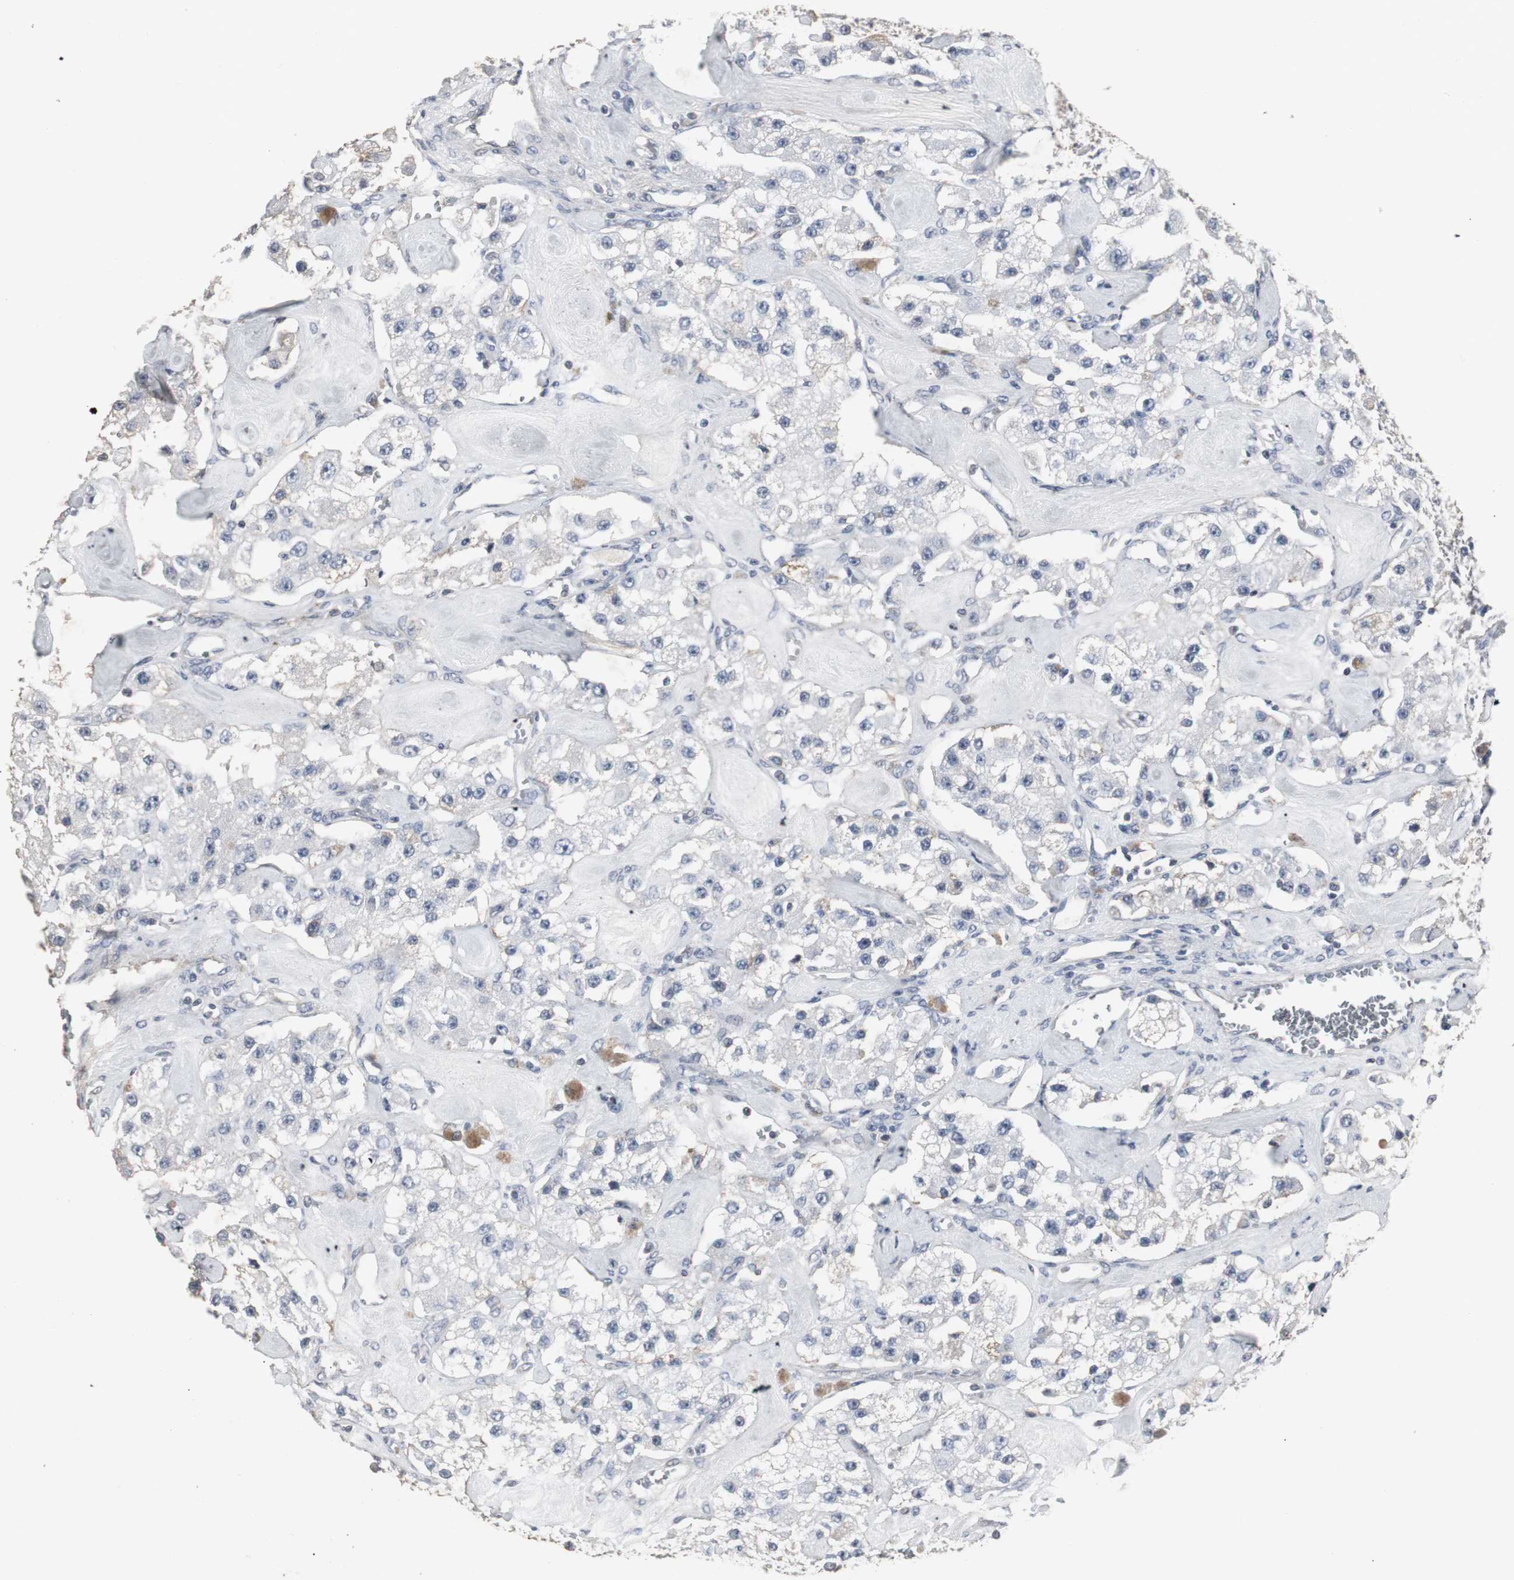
{"staining": {"intensity": "negative", "quantity": "none", "location": "none"}, "tissue": "carcinoid", "cell_type": "Tumor cells", "image_type": "cancer", "snomed": [{"axis": "morphology", "description": "Carcinoid, malignant, NOS"}, {"axis": "topography", "description": "Pancreas"}], "caption": "Histopathology image shows no protein positivity in tumor cells of malignant carcinoid tissue. (Brightfield microscopy of DAB IHC at high magnification).", "gene": "ACAA1", "patient": {"sex": "male", "age": 41}}